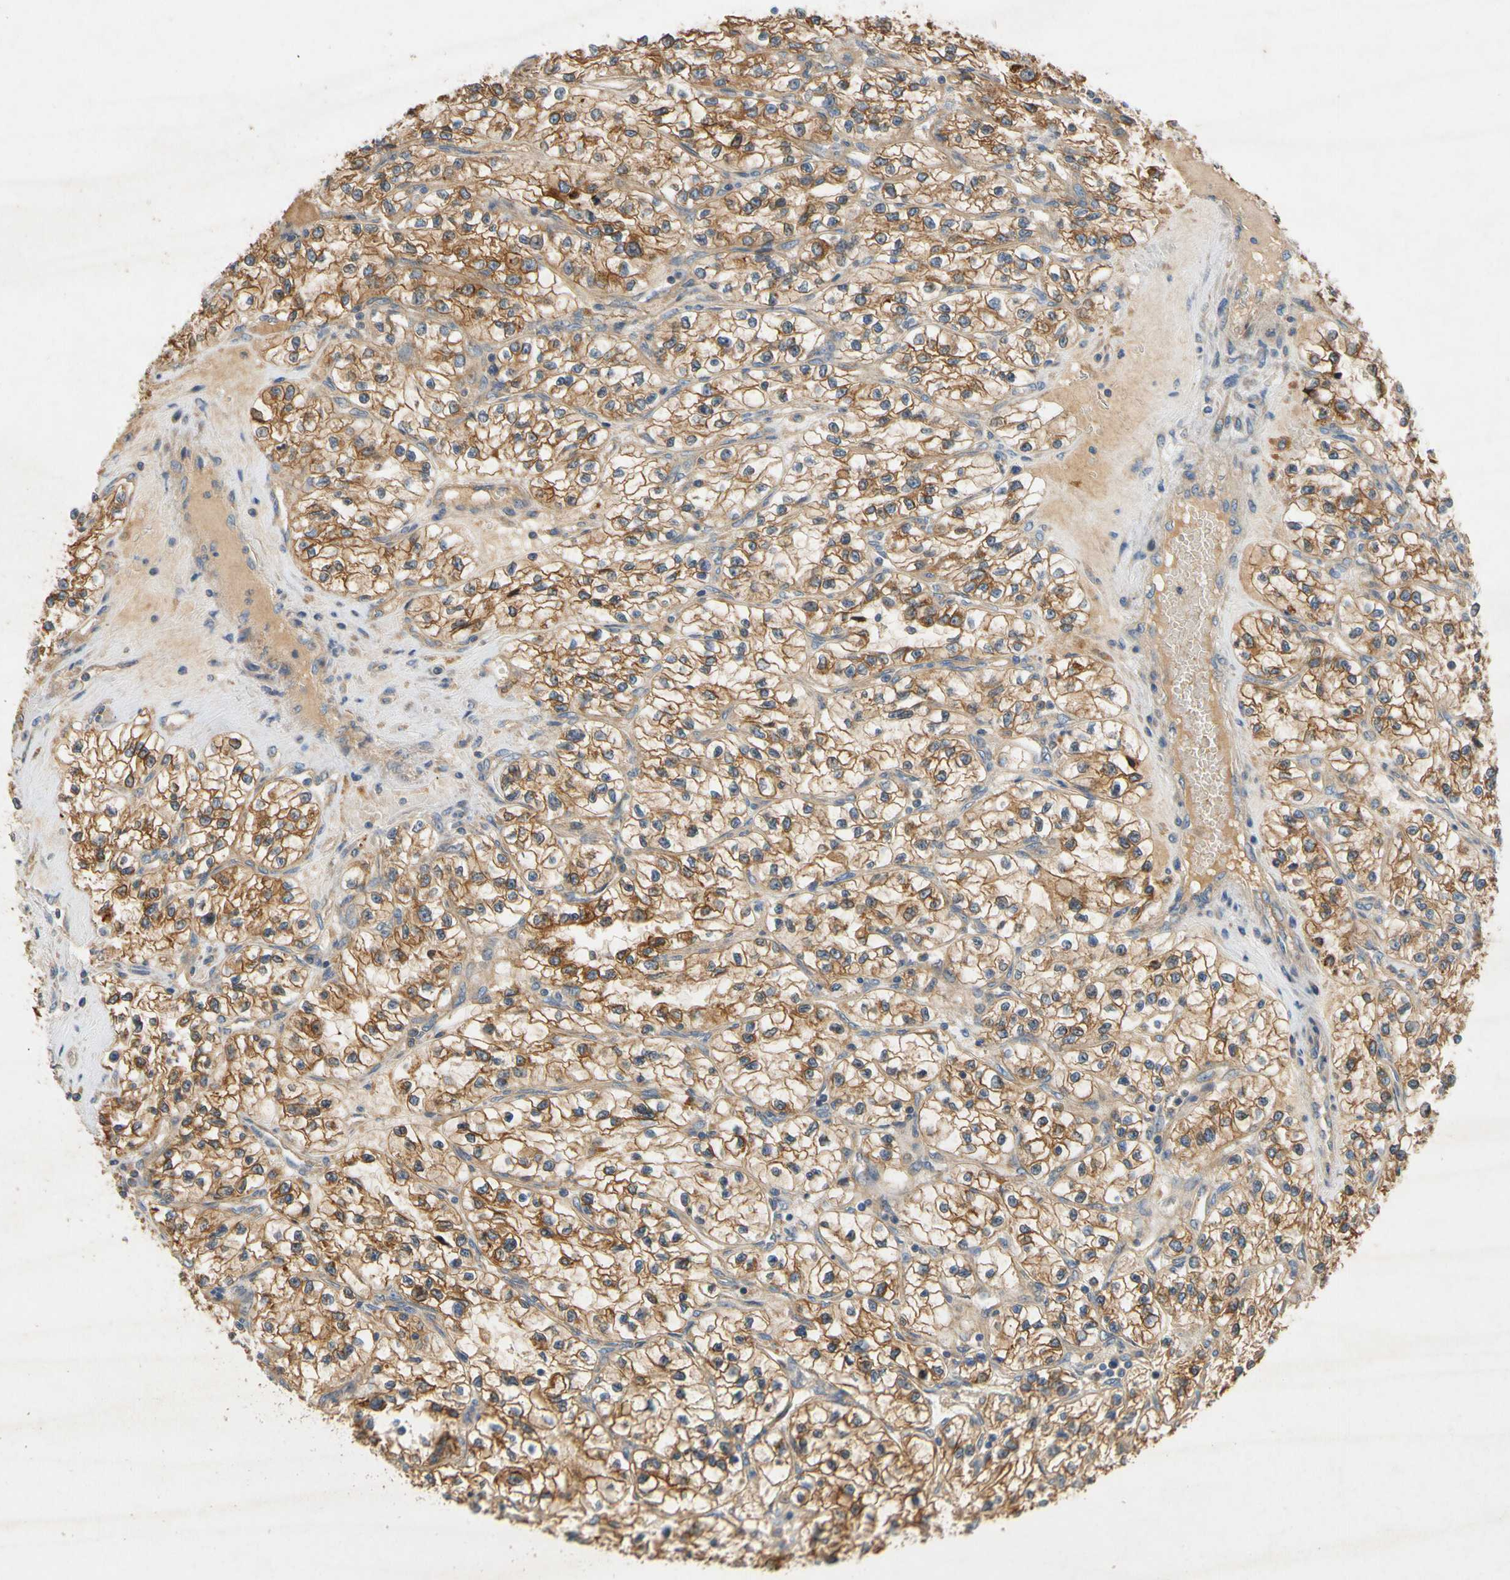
{"staining": {"intensity": "moderate", "quantity": "25%-75%", "location": "cytoplasmic/membranous"}, "tissue": "renal cancer", "cell_type": "Tumor cells", "image_type": "cancer", "snomed": [{"axis": "morphology", "description": "Adenocarcinoma, NOS"}, {"axis": "topography", "description": "Kidney"}], "caption": "This histopathology image reveals immunohistochemistry staining of renal cancer (adenocarcinoma), with medium moderate cytoplasmic/membranous staining in about 25%-75% of tumor cells.", "gene": "USP46", "patient": {"sex": "female", "age": 57}}